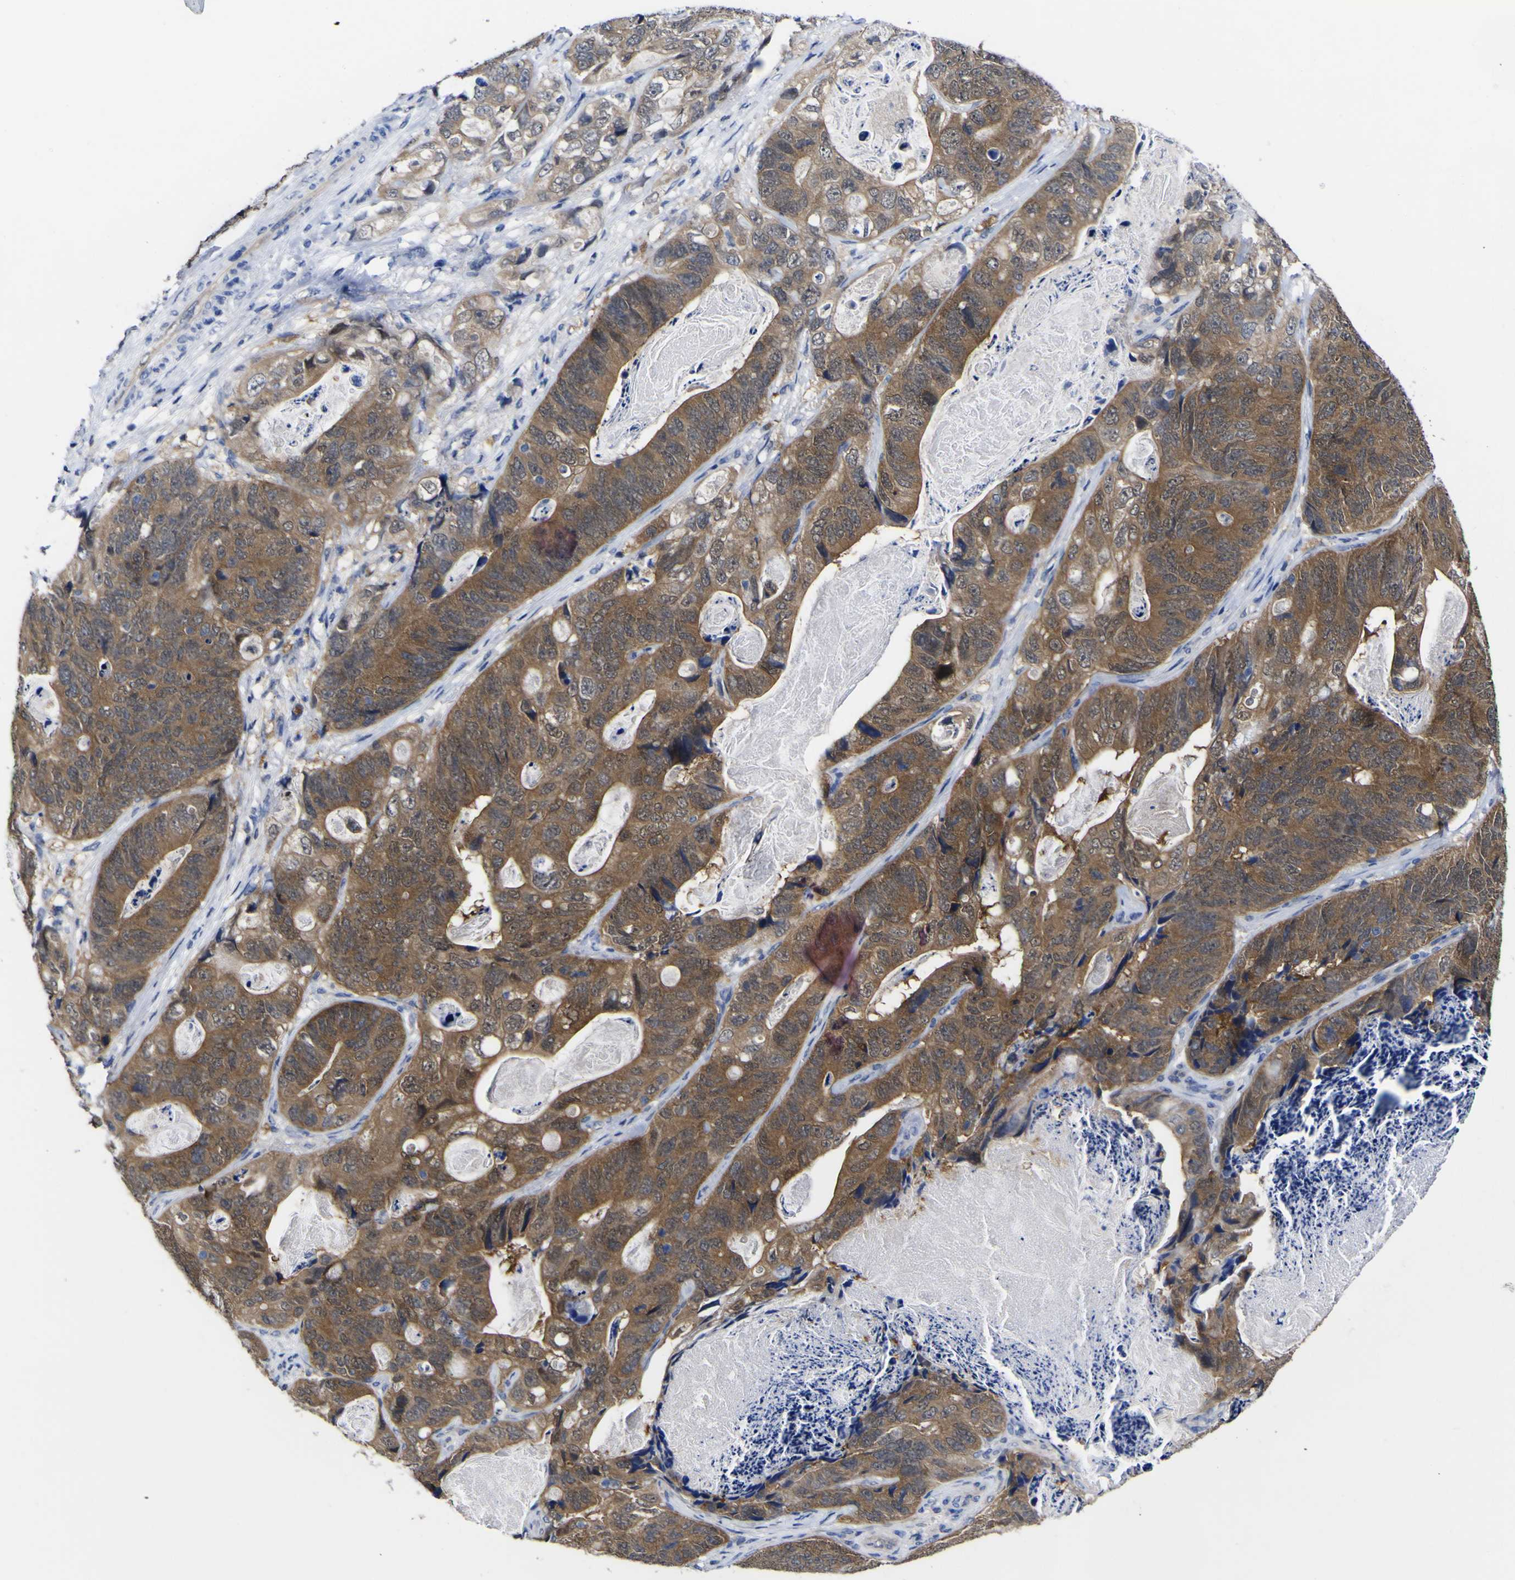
{"staining": {"intensity": "moderate", "quantity": ">75%", "location": "cytoplasmic/membranous"}, "tissue": "stomach cancer", "cell_type": "Tumor cells", "image_type": "cancer", "snomed": [{"axis": "morphology", "description": "Adenocarcinoma, NOS"}, {"axis": "topography", "description": "Stomach"}], "caption": "This photomicrograph shows immunohistochemistry (IHC) staining of stomach cancer (adenocarcinoma), with medium moderate cytoplasmic/membranous expression in approximately >75% of tumor cells.", "gene": "CASP6", "patient": {"sex": "female", "age": 89}}